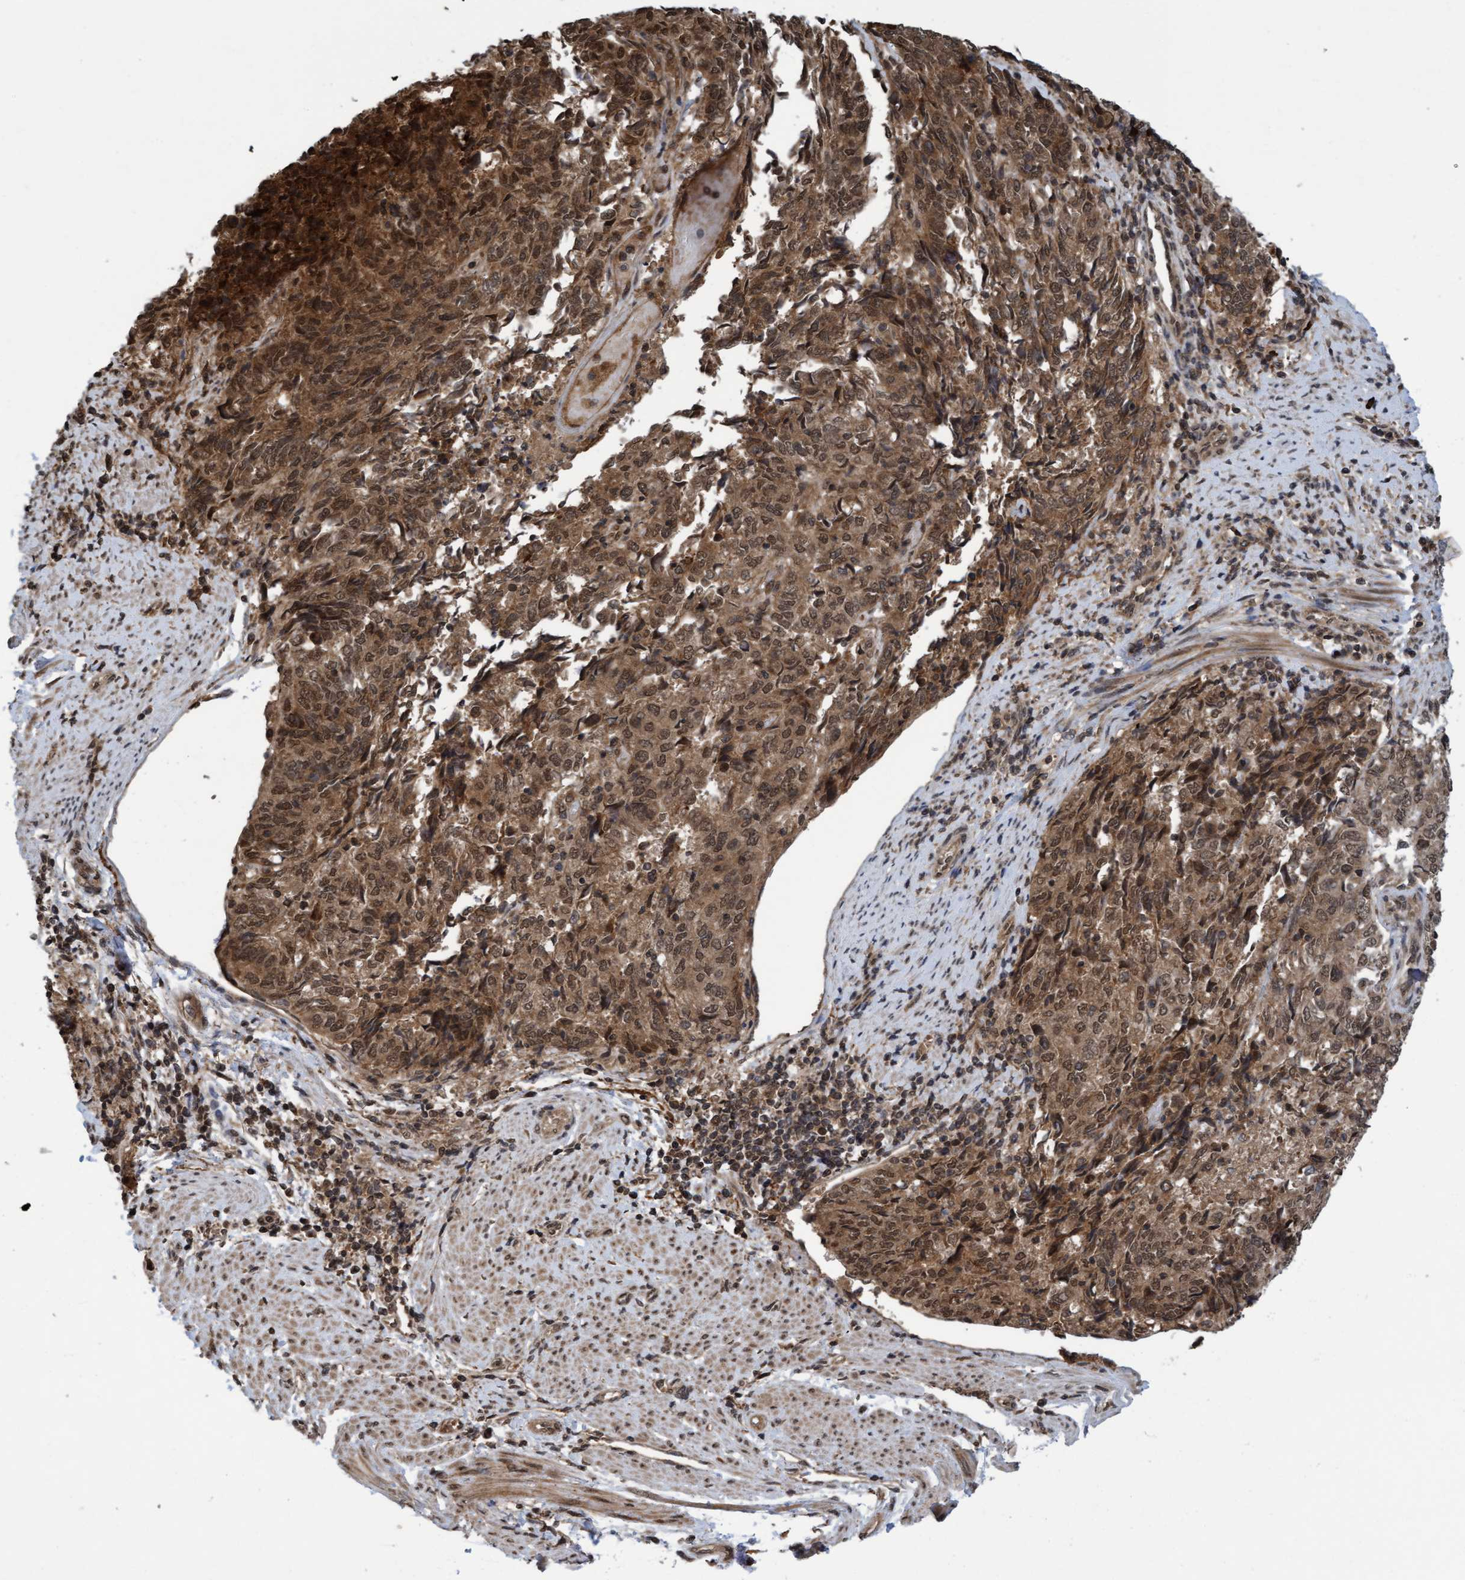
{"staining": {"intensity": "moderate", "quantity": ">75%", "location": "cytoplasmic/membranous,nuclear"}, "tissue": "endometrial cancer", "cell_type": "Tumor cells", "image_type": "cancer", "snomed": [{"axis": "morphology", "description": "Adenocarcinoma, NOS"}, {"axis": "topography", "description": "Endometrium"}], "caption": "Immunohistochemical staining of endometrial cancer (adenocarcinoma) shows moderate cytoplasmic/membranous and nuclear protein staining in approximately >75% of tumor cells.", "gene": "WASF1", "patient": {"sex": "female", "age": 80}}